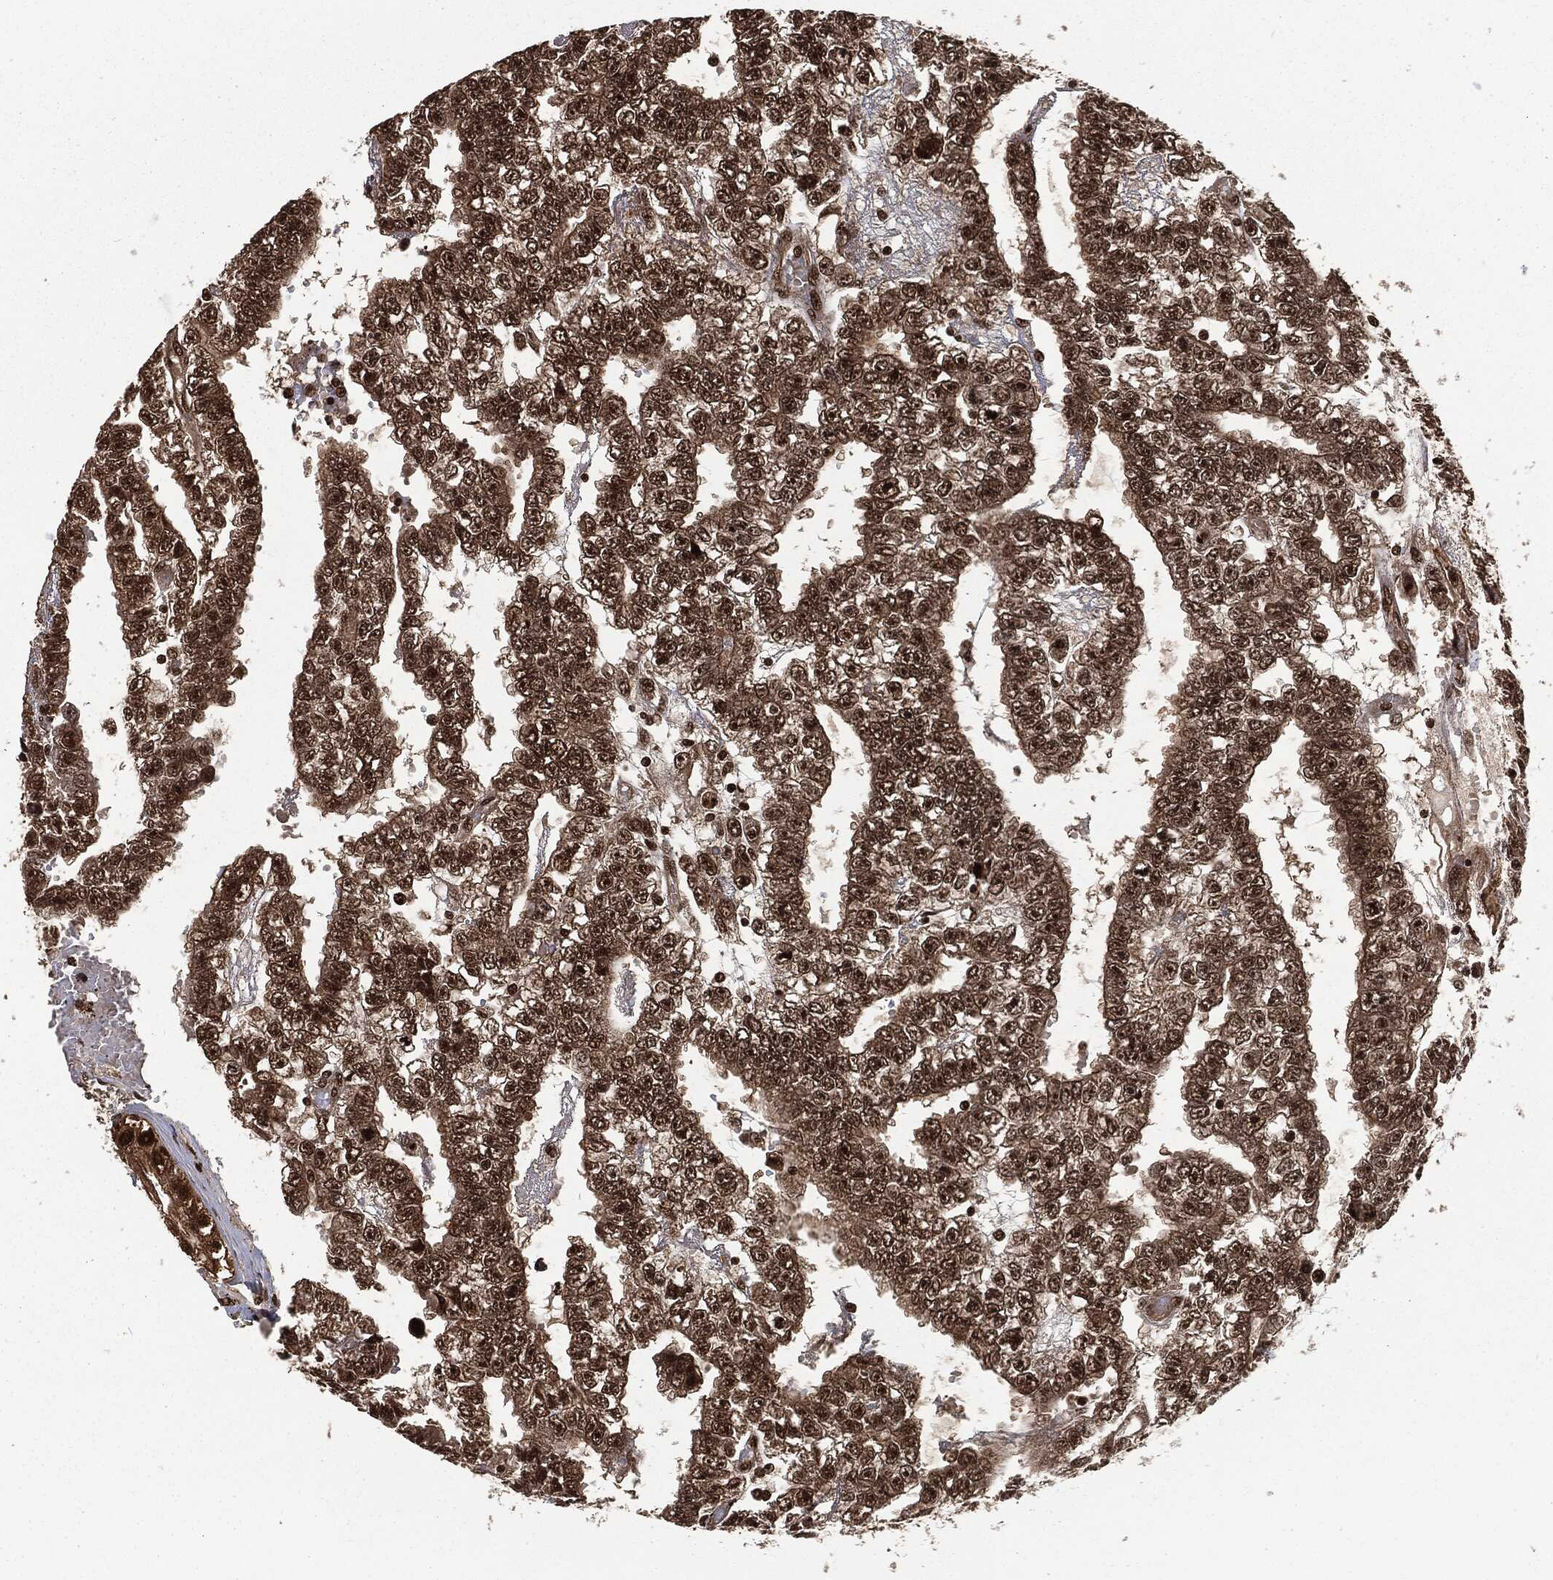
{"staining": {"intensity": "strong", "quantity": "25%-75%", "location": "cytoplasmic/membranous,nuclear"}, "tissue": "testis cancer", "cell_type": "Tumor cells", "image_type": "cancer", "snomed": [{"axis": "morphology", "description": "Carcinoma, Embryonal, NOS"}, {"axis": "topography", "description": "Testis"}], "caption": "Immunohistochemical staining of testis cancer (embryonal carcinoma) reveals strong cytoplasmic/membranous and nuclear protein expression in approximately 25%-75% of tumor cells.", "gene": "NGRN", "patient": {"sex": "male", "age": 25}}